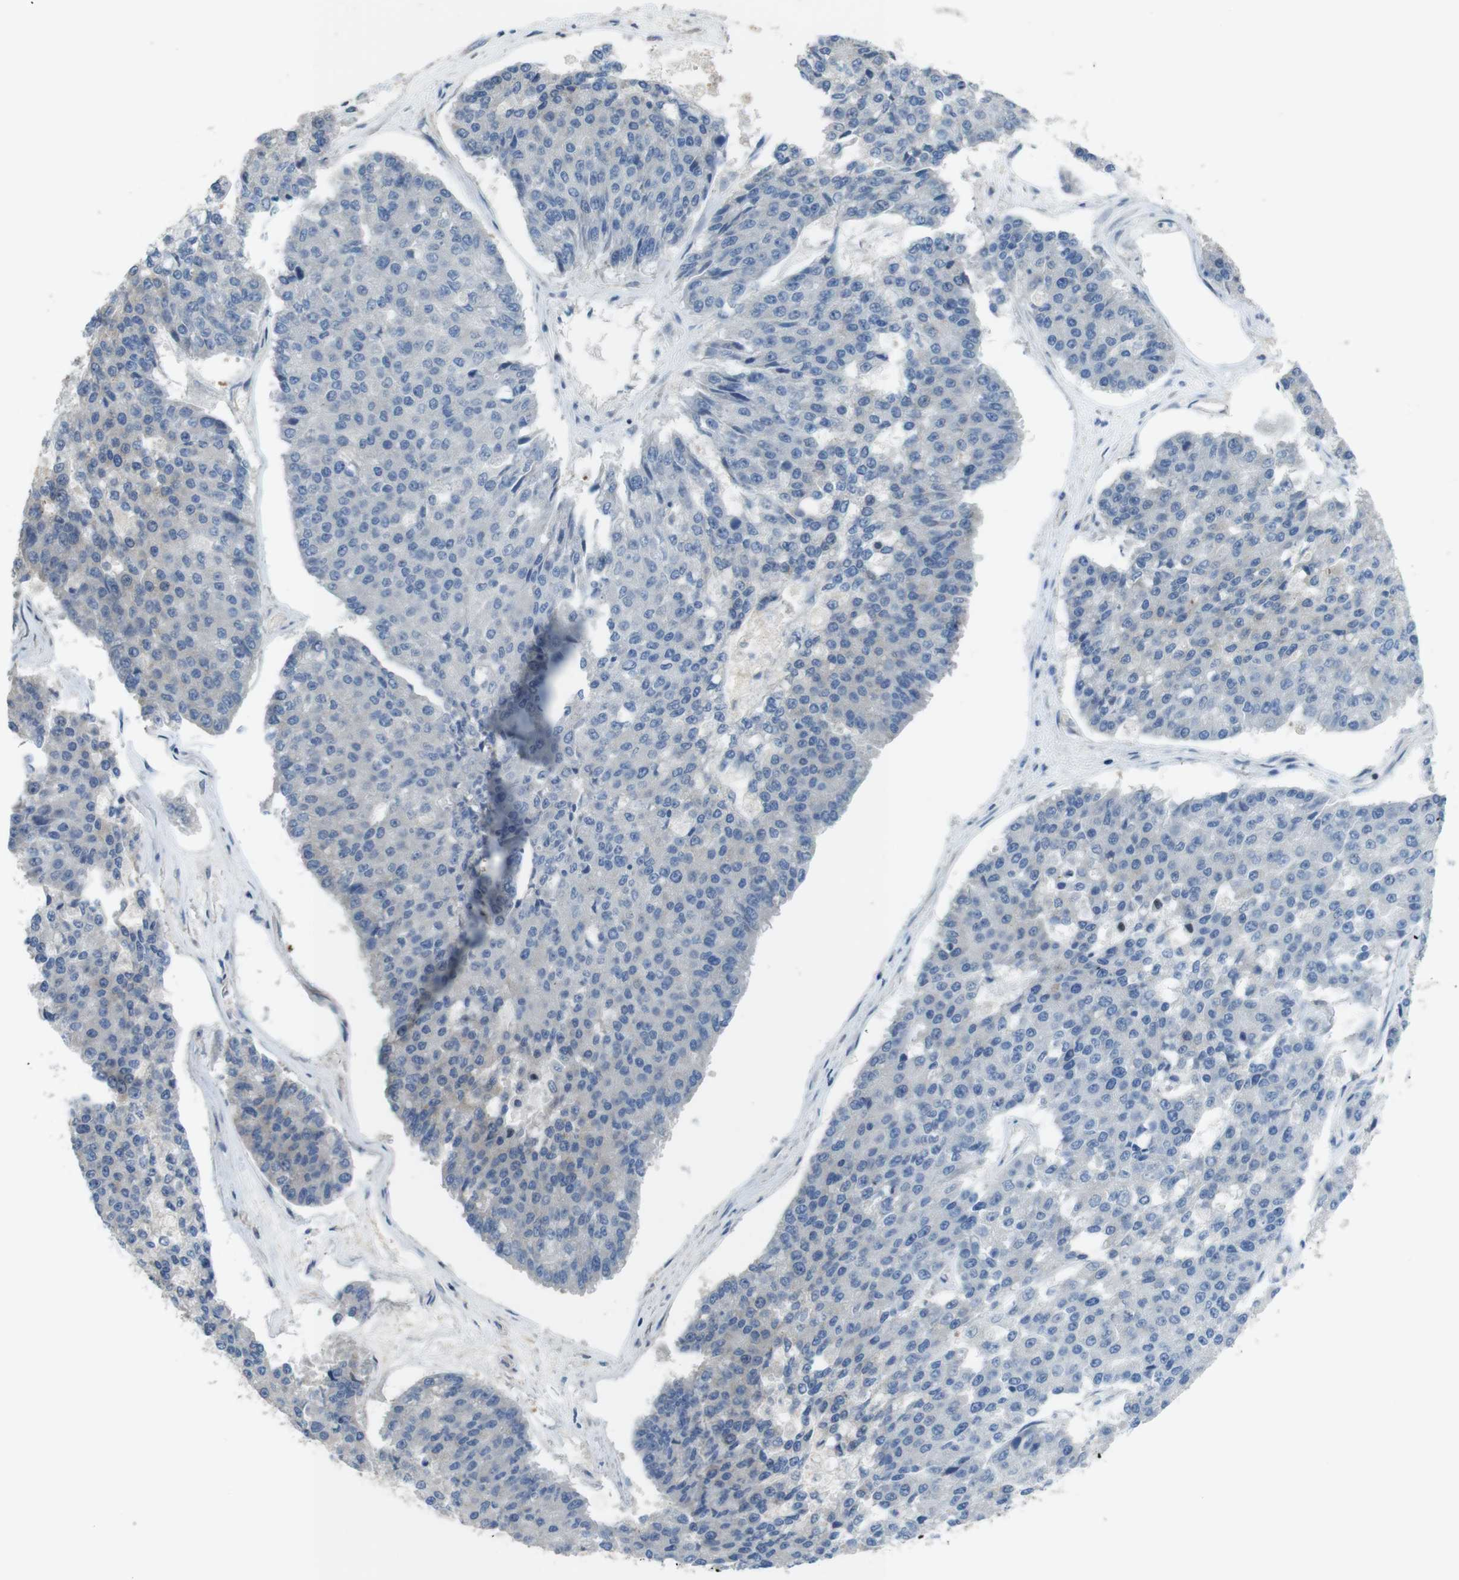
{"staining": {"intensity": "negative", "quantity": "none", "location": "none"}, "tissue": "pancreatic cancer", "cell_type": "Tumor cells", "image_type": "cancer", "snomed": [{"axis": "morphology", "description": "Adenocarcinoma, NOS"}, {"axis": "topography", "description": "Pancreas"}], "caption": "Immunohistochemical staining of pancreatic cancer exhibits no significant staining in tumor cells.", "gene": "PCDH10", "patient": {"sex": "male", "age": 50}}